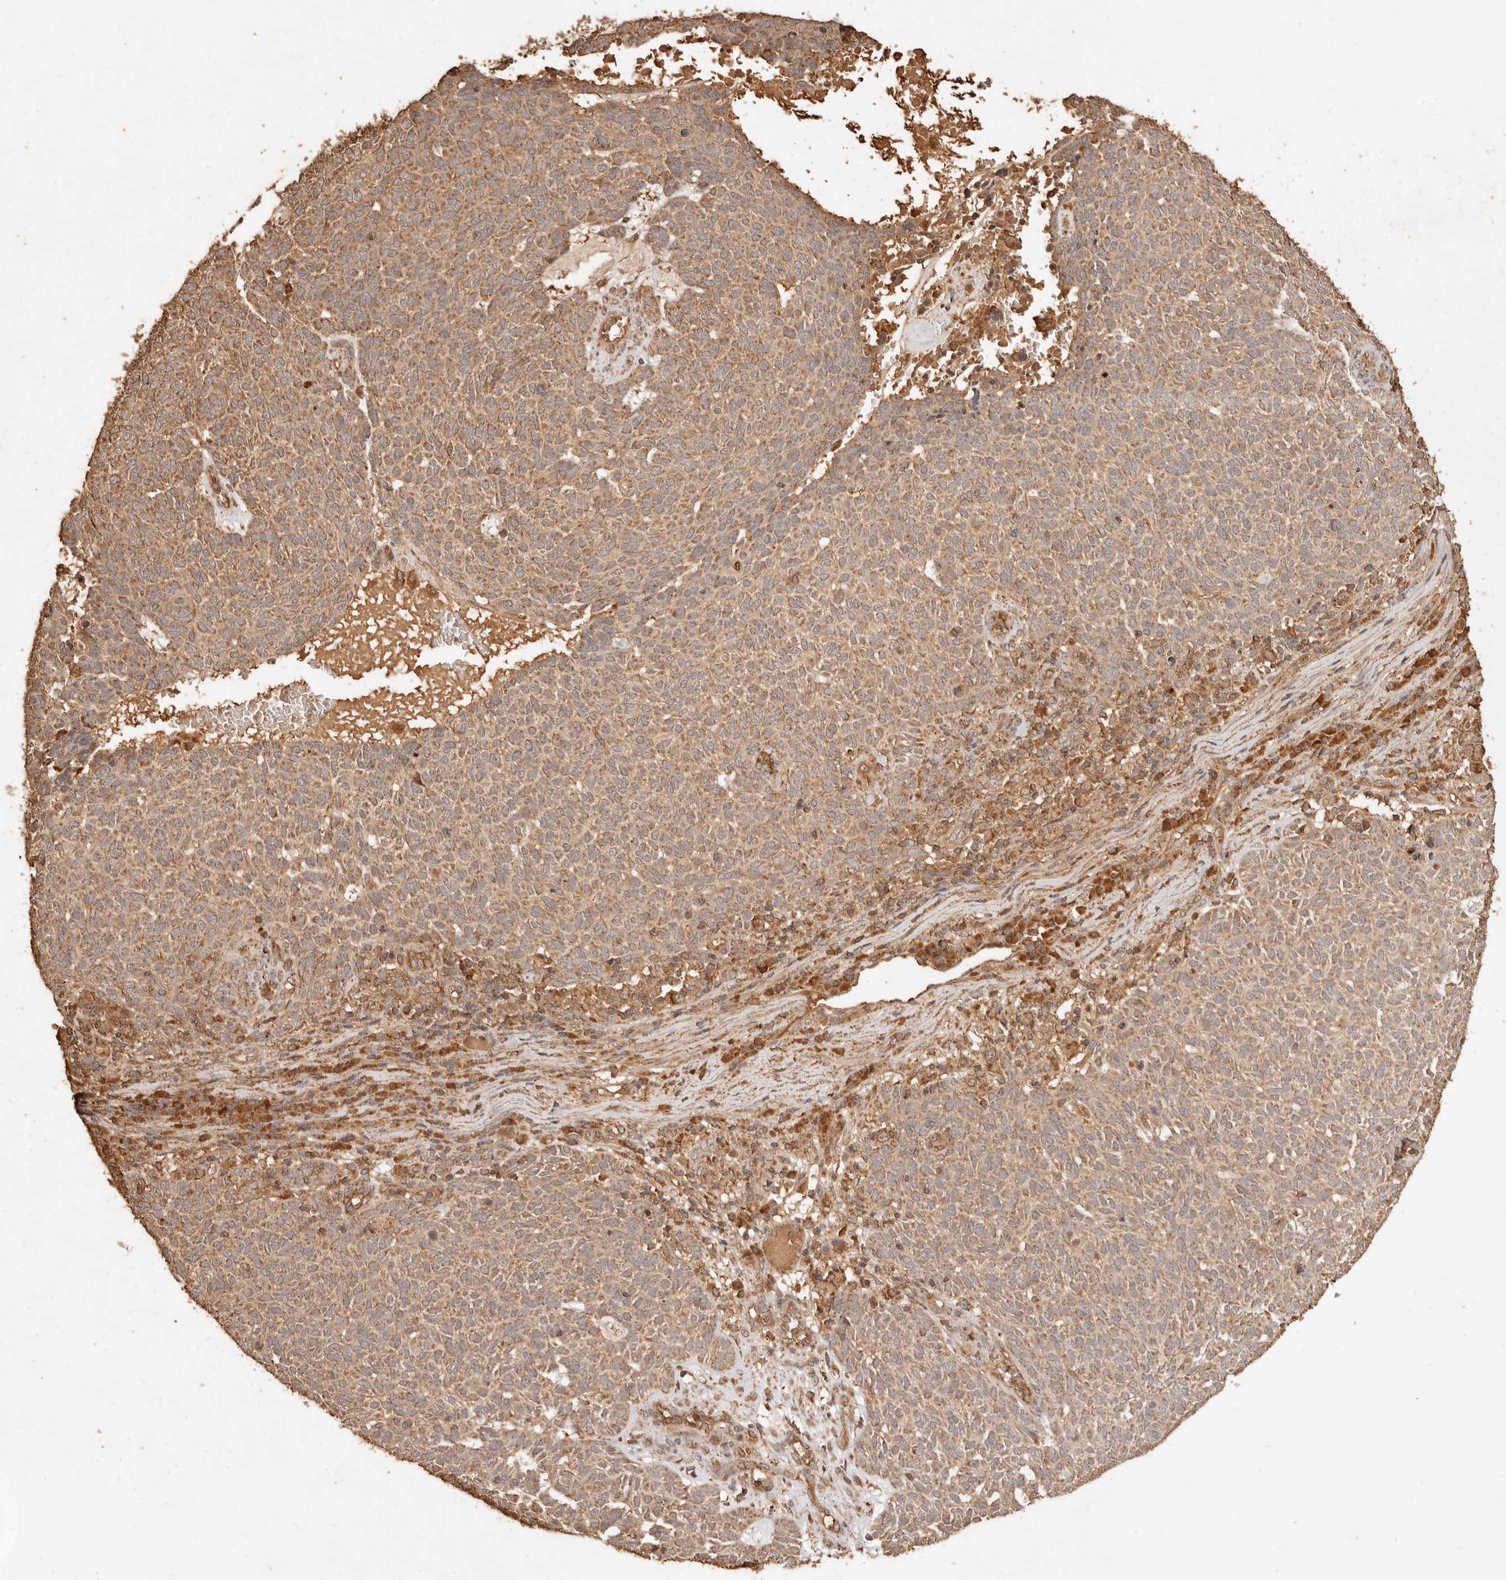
{"staining": {"intensity": "moderate", "quantity": ">75%", "location": "cytoplasmic/membranous"}, "tissue": "skin cancer", "cell_type": "Tumor cells", "image_type": "cancer", "snomed": [{"axis": "morphology", "description": "Squamous cell carcinoma, NOS"}, {"axis": "topography", "description": "Skin"}], "caption": "This is an image of IHC staining of skin cancer (squamous cell carcinoma), which shows moderate positivity in the cytoplasmic/membranous of tumor cells.", "gene": "FAM180B", "patient": {"sex": "female", "age": 90}}